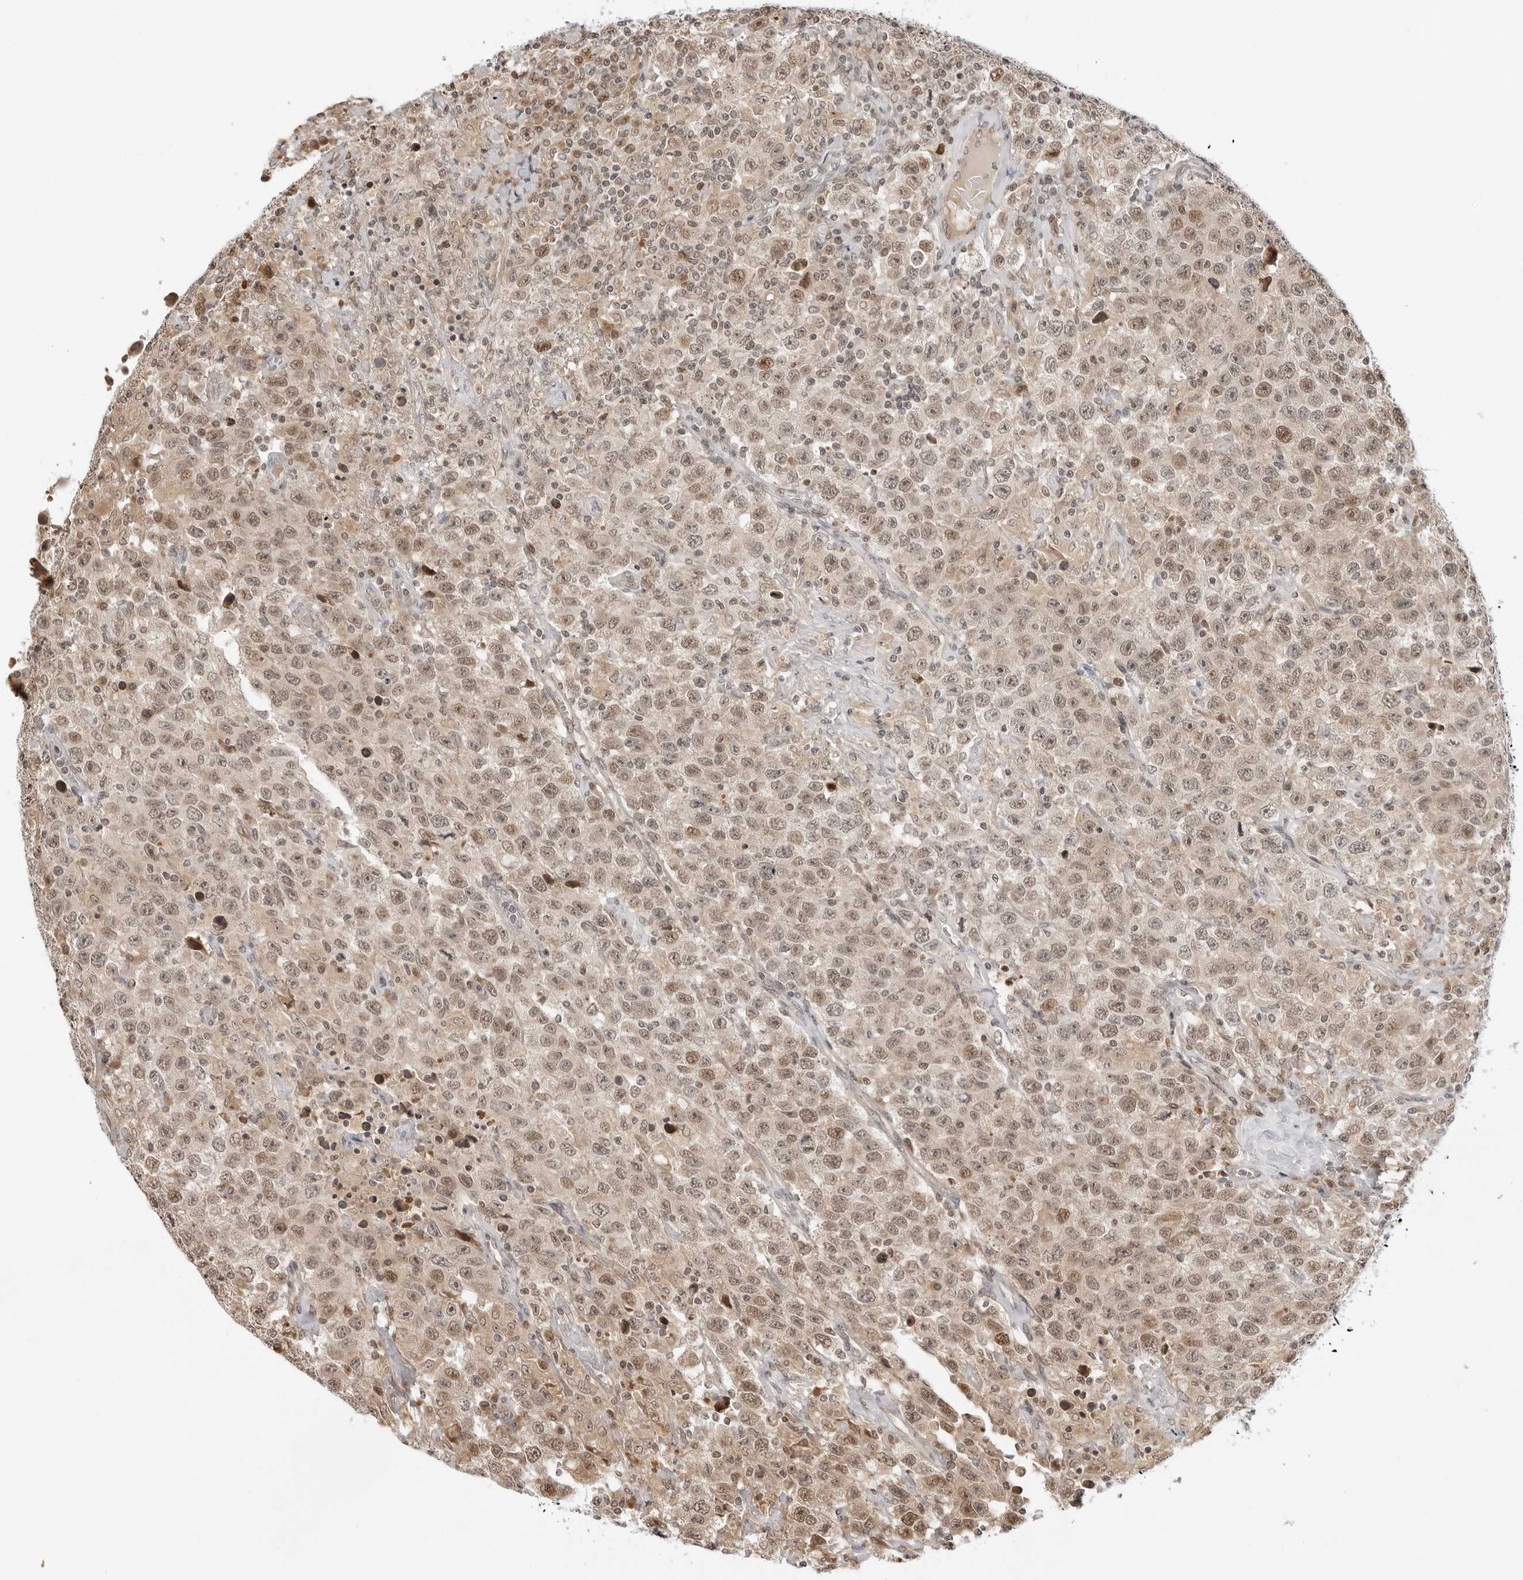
{"staining": {"intensity": "weak", "quantity": ">75%", "location": "nuclear"}, "tissue": "testis cancer", "cell_type": "Tumor cells", "image_type": "cancer", "snomed": [{"axis": "morphology", "description": "Seminoma, NOS"}, {"axis": "topography", "description": "Testis"}], "caption": "There is low levels of weak nuclear staining in tumor cells of testis cancer, as demonstrated by immunohistochemical staining (brown color).", "gene": "TIPRL", "patient": {"sex": "male", "age": 41}}